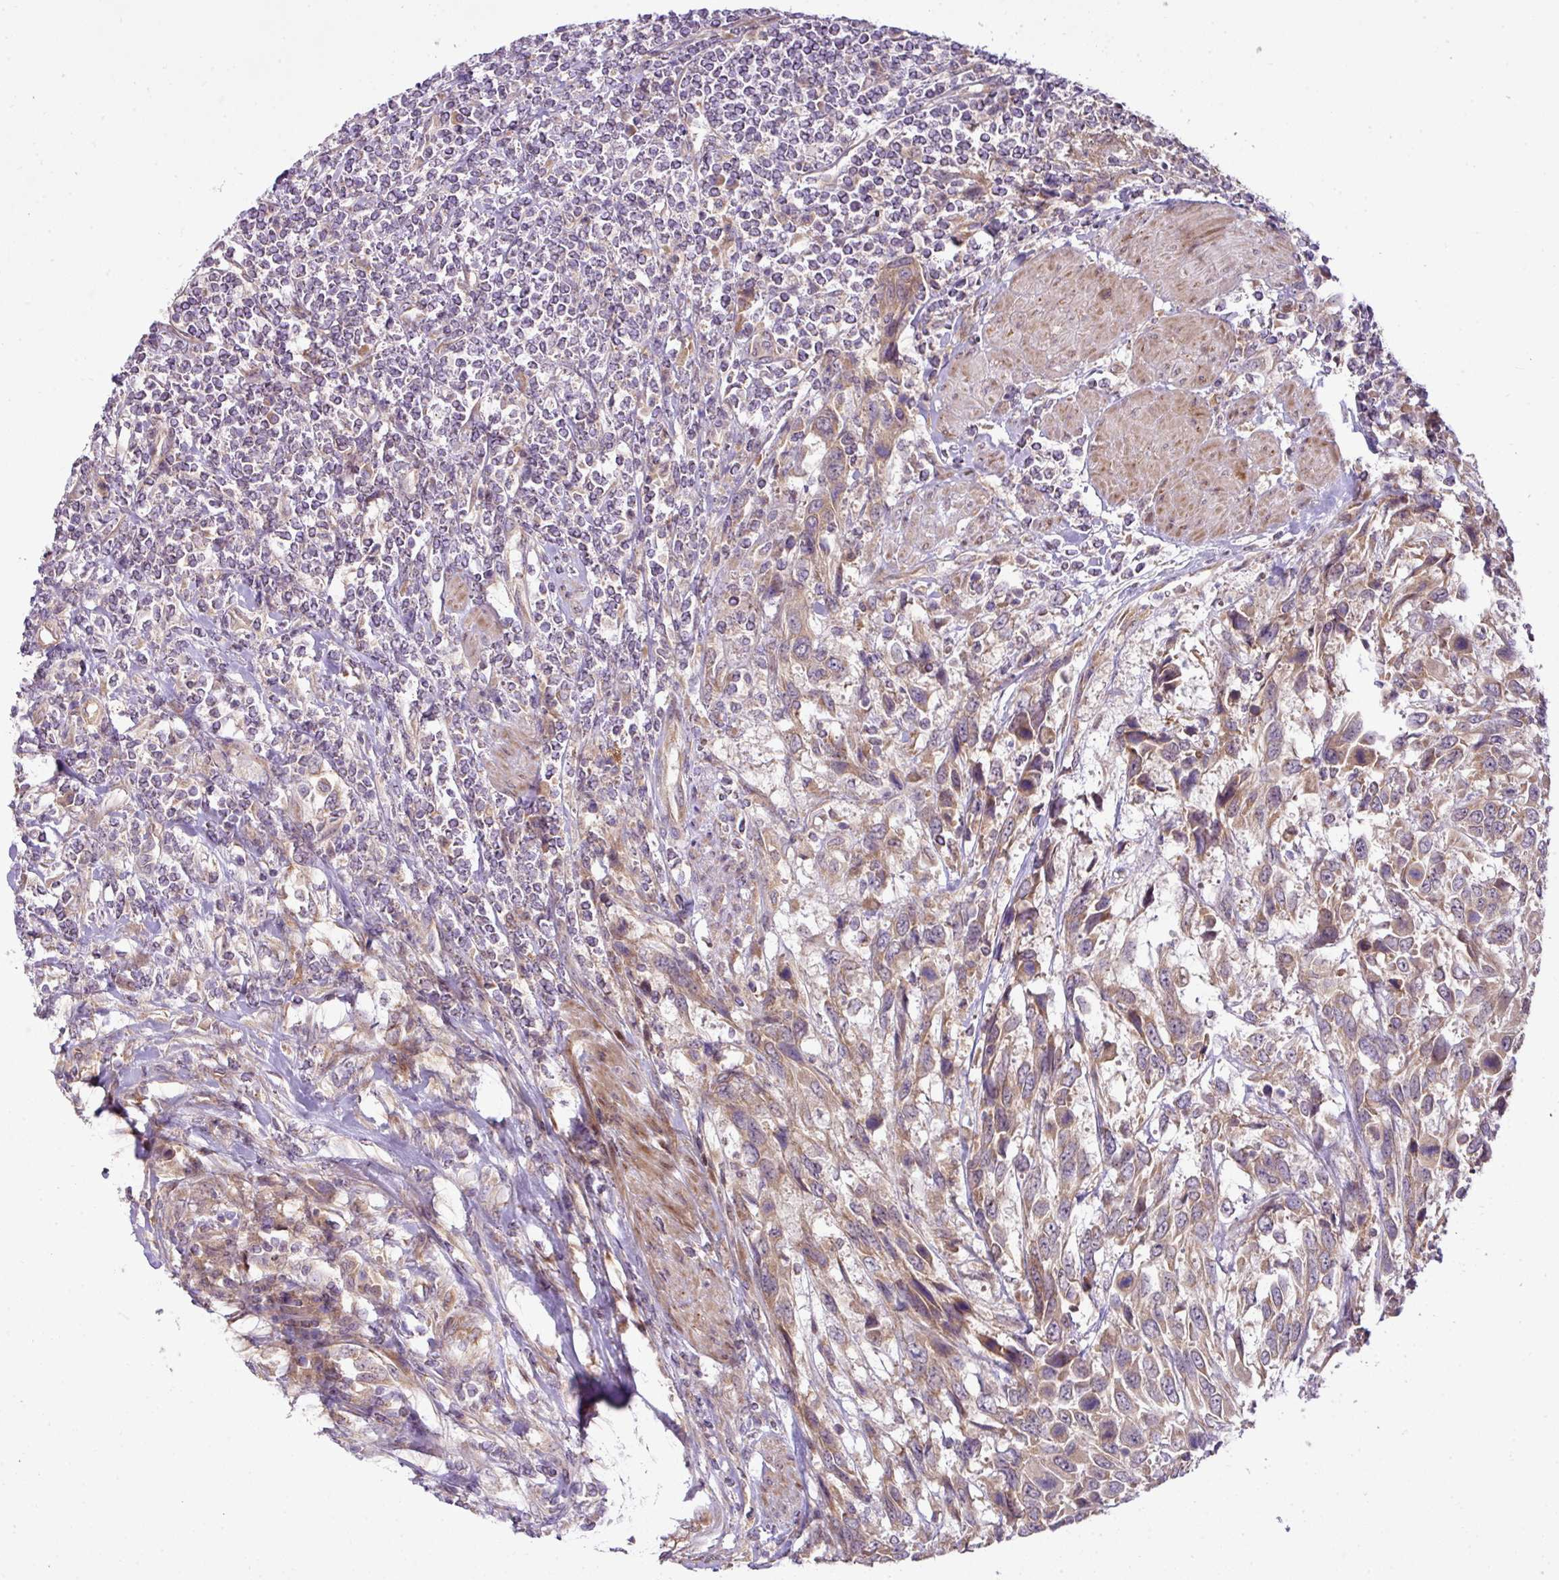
{"staining": {"intensity": "weak", "quantity": ">75%", "location": "cytoplasmic/membranous"}, "tissue": "urothelial cancer", "cell_type": "Tumor cells", "image_type": "cancer", "snomed": [{"axis": "morphology", "description": "Urothelial carcinoma, High grade"}, {"axis": "topography", "description": "Urinary bladder"}], "caption": "Urothelial cancer stained for a protein shows weak cytoplasmic/membranous positivity in tumor cells.", "gene": "COX18", "patient": {"sex": "female", "age": 70}}